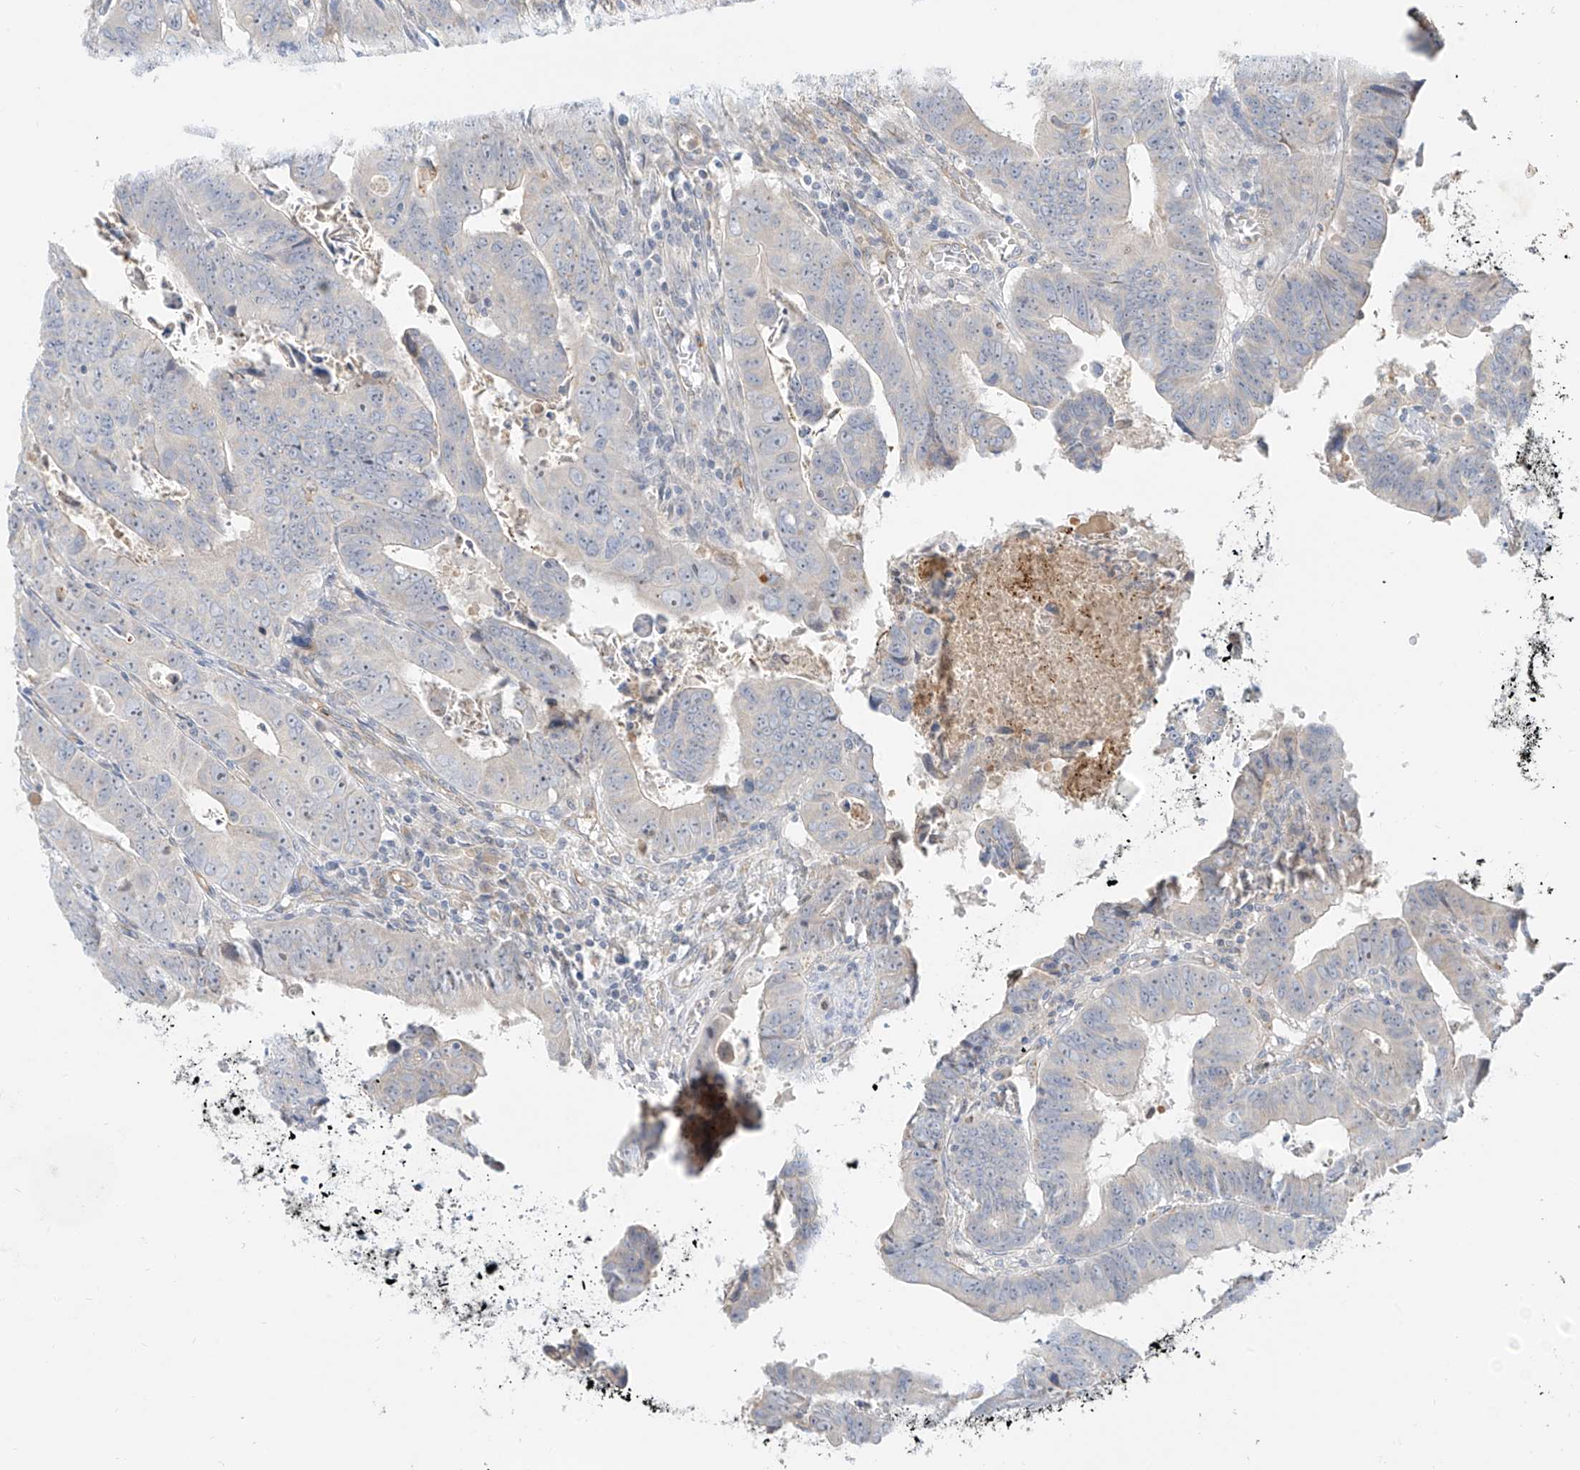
{"staining": {"intensity": "negative", "quantity": "none", "location": "none"}, "tissue": "colorectal cancer", "cell_type": "Tumor cells", "image_type": "cancer", "snomed": [{"axis": "morphology", "description": "Normal tissue, NOS"}, {"axis": "morphology", "description": "Adenocarcinoma, NOS"}, {"axis": "topography", "description": "Rectum"}], "caption": "The micrograph demonstrates no staining of tumor cells in colorectal adenocarcinoma.", "gene": "C2orf42", "patient": {"sex": "female", "age": 65}}